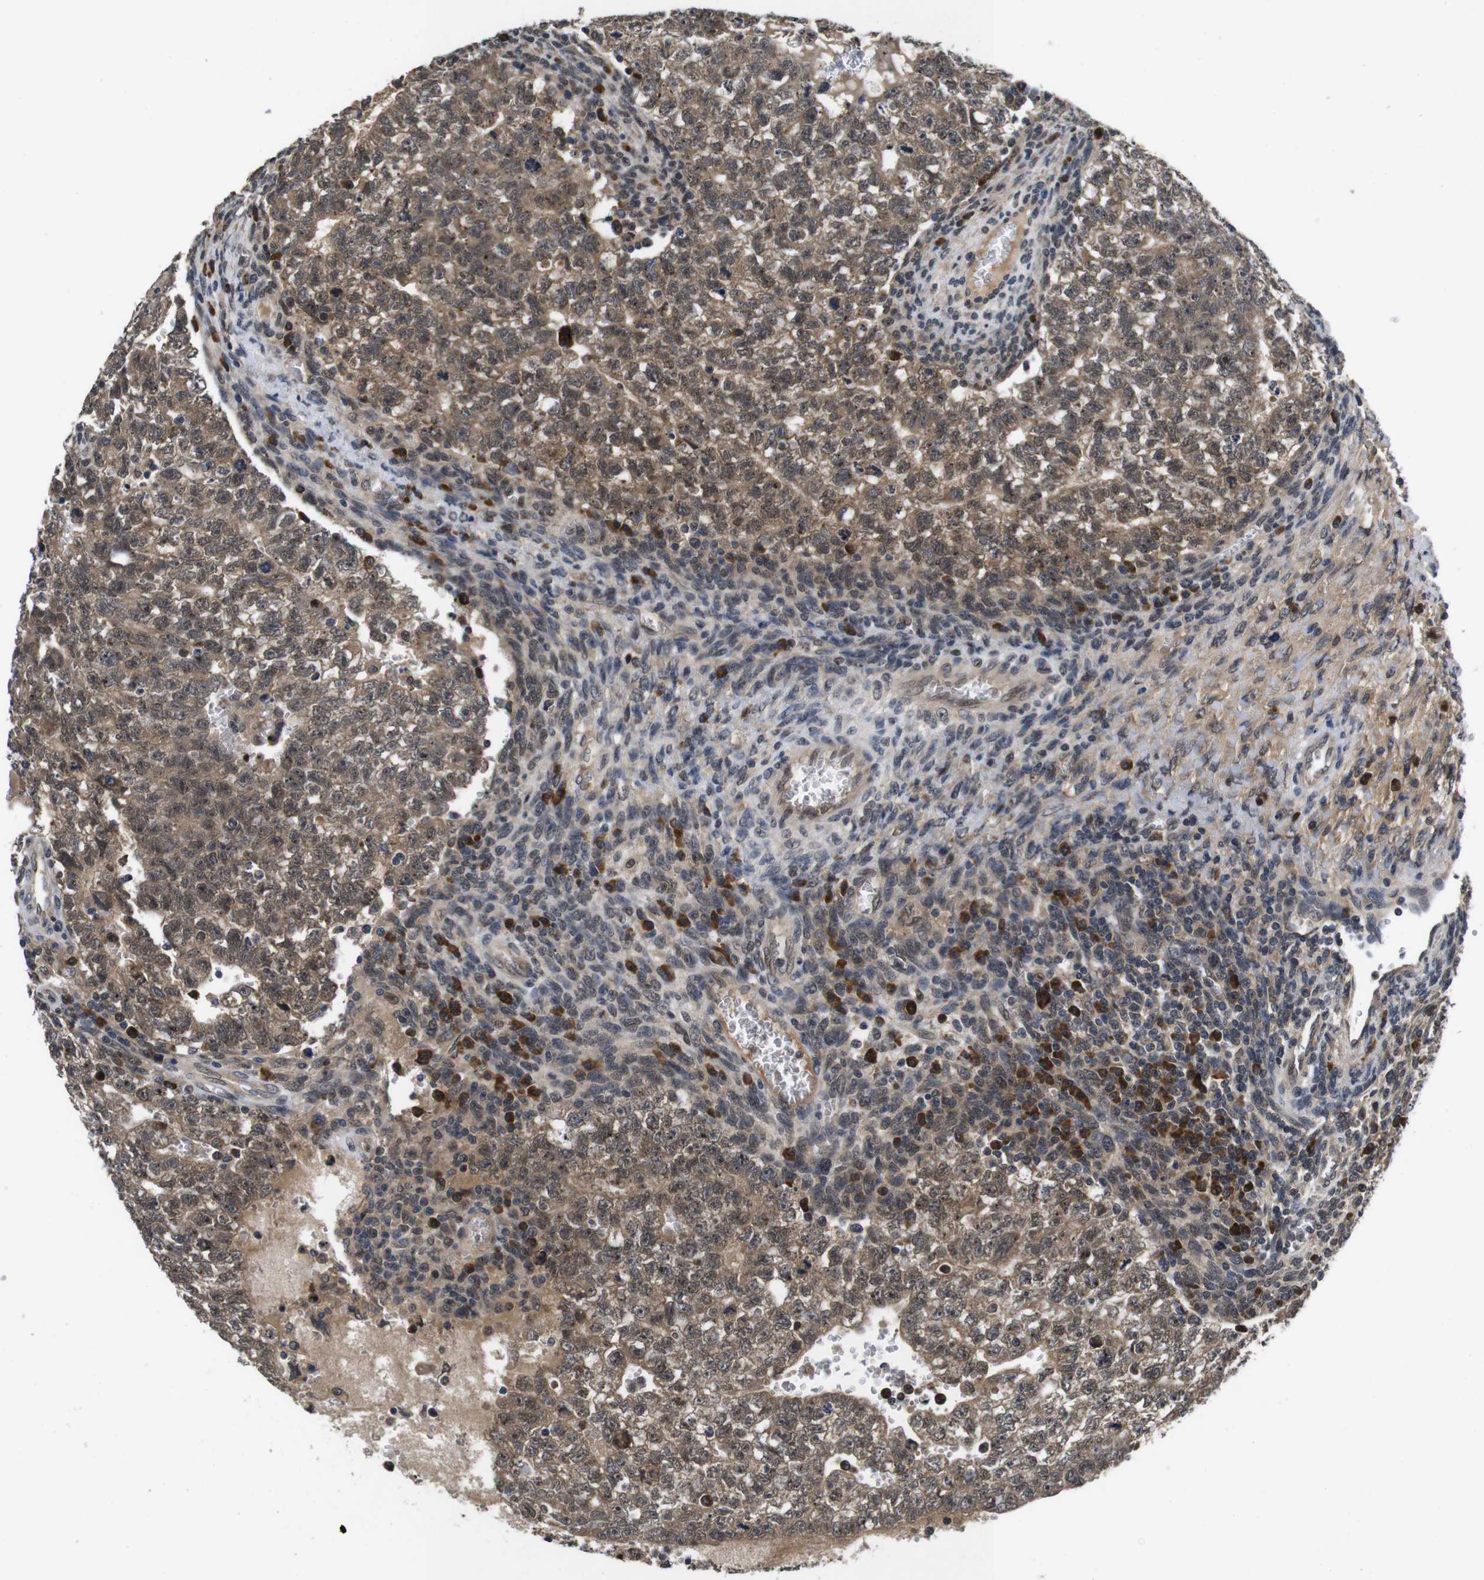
{"staining": {"intensity": "moderate", "quantity": ">75%", "location": "cytoplasmic/membranous,nuclear"}, "tissue": "testis cancer", "cell_type": "Tumor cells", "image_type": "cancer", "snomed": [{"axis": "morphology", "description": "Seminoma, NOS"}, {"axis": "morphology", "description": "Carcinoma, Embryonal, NOS"}, {"axis": "topography", "description": "Testis"}], "caption": "The immunohistochemical stain labels moderate cytoplasmic/membranous and nuclear positivity in tumor cells of testis embryonal carcinoma tissue. Nuclei are stained in blue.", "gene": "ZBTB46", "patient": {"sex": "male", "age": 38}}